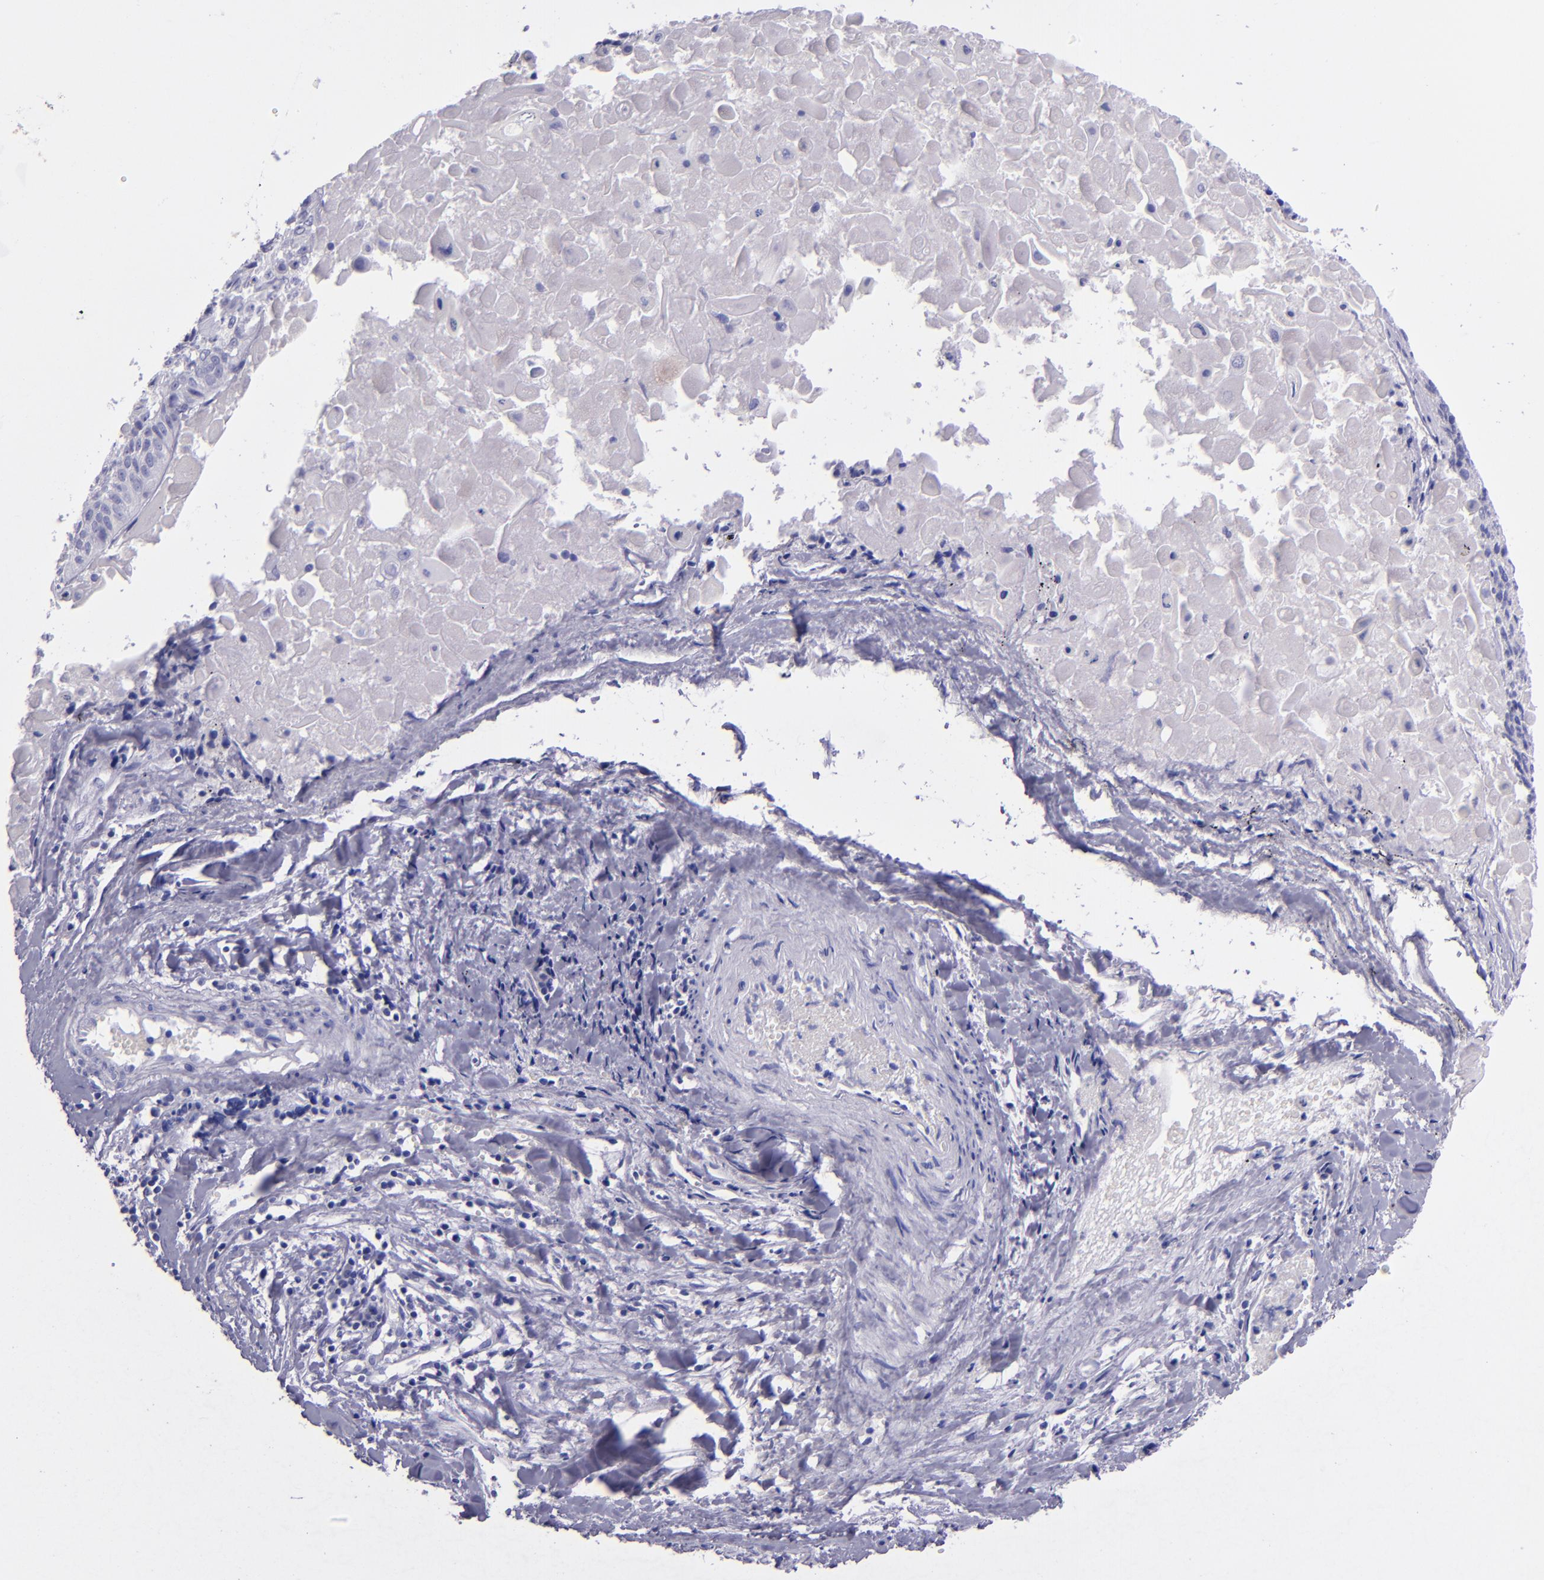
{"staining": {"intensity": "negative", "quantity": "none", "location": "none"}, "tissue": "lung cancer", "cell_type": "Tumor cells", "image_type": "cancer", "snomed": [{"axis": "morphology", "description": "Adenocarcinoma, NOS"}, {"axis": "topography", "description": "Lung"}], "caption": "DAB immunohistochemical staining of human lung adenocarcinoma exhibits no significant expression in tumor cells. Brightfield microscopy of immunohistochemistry (IHC) stained with DAB (brown) and hematoxylin (blue), captured at high magnification.", "gene": "TNNT3", "patient": {"sex": "male", "age": 60}}